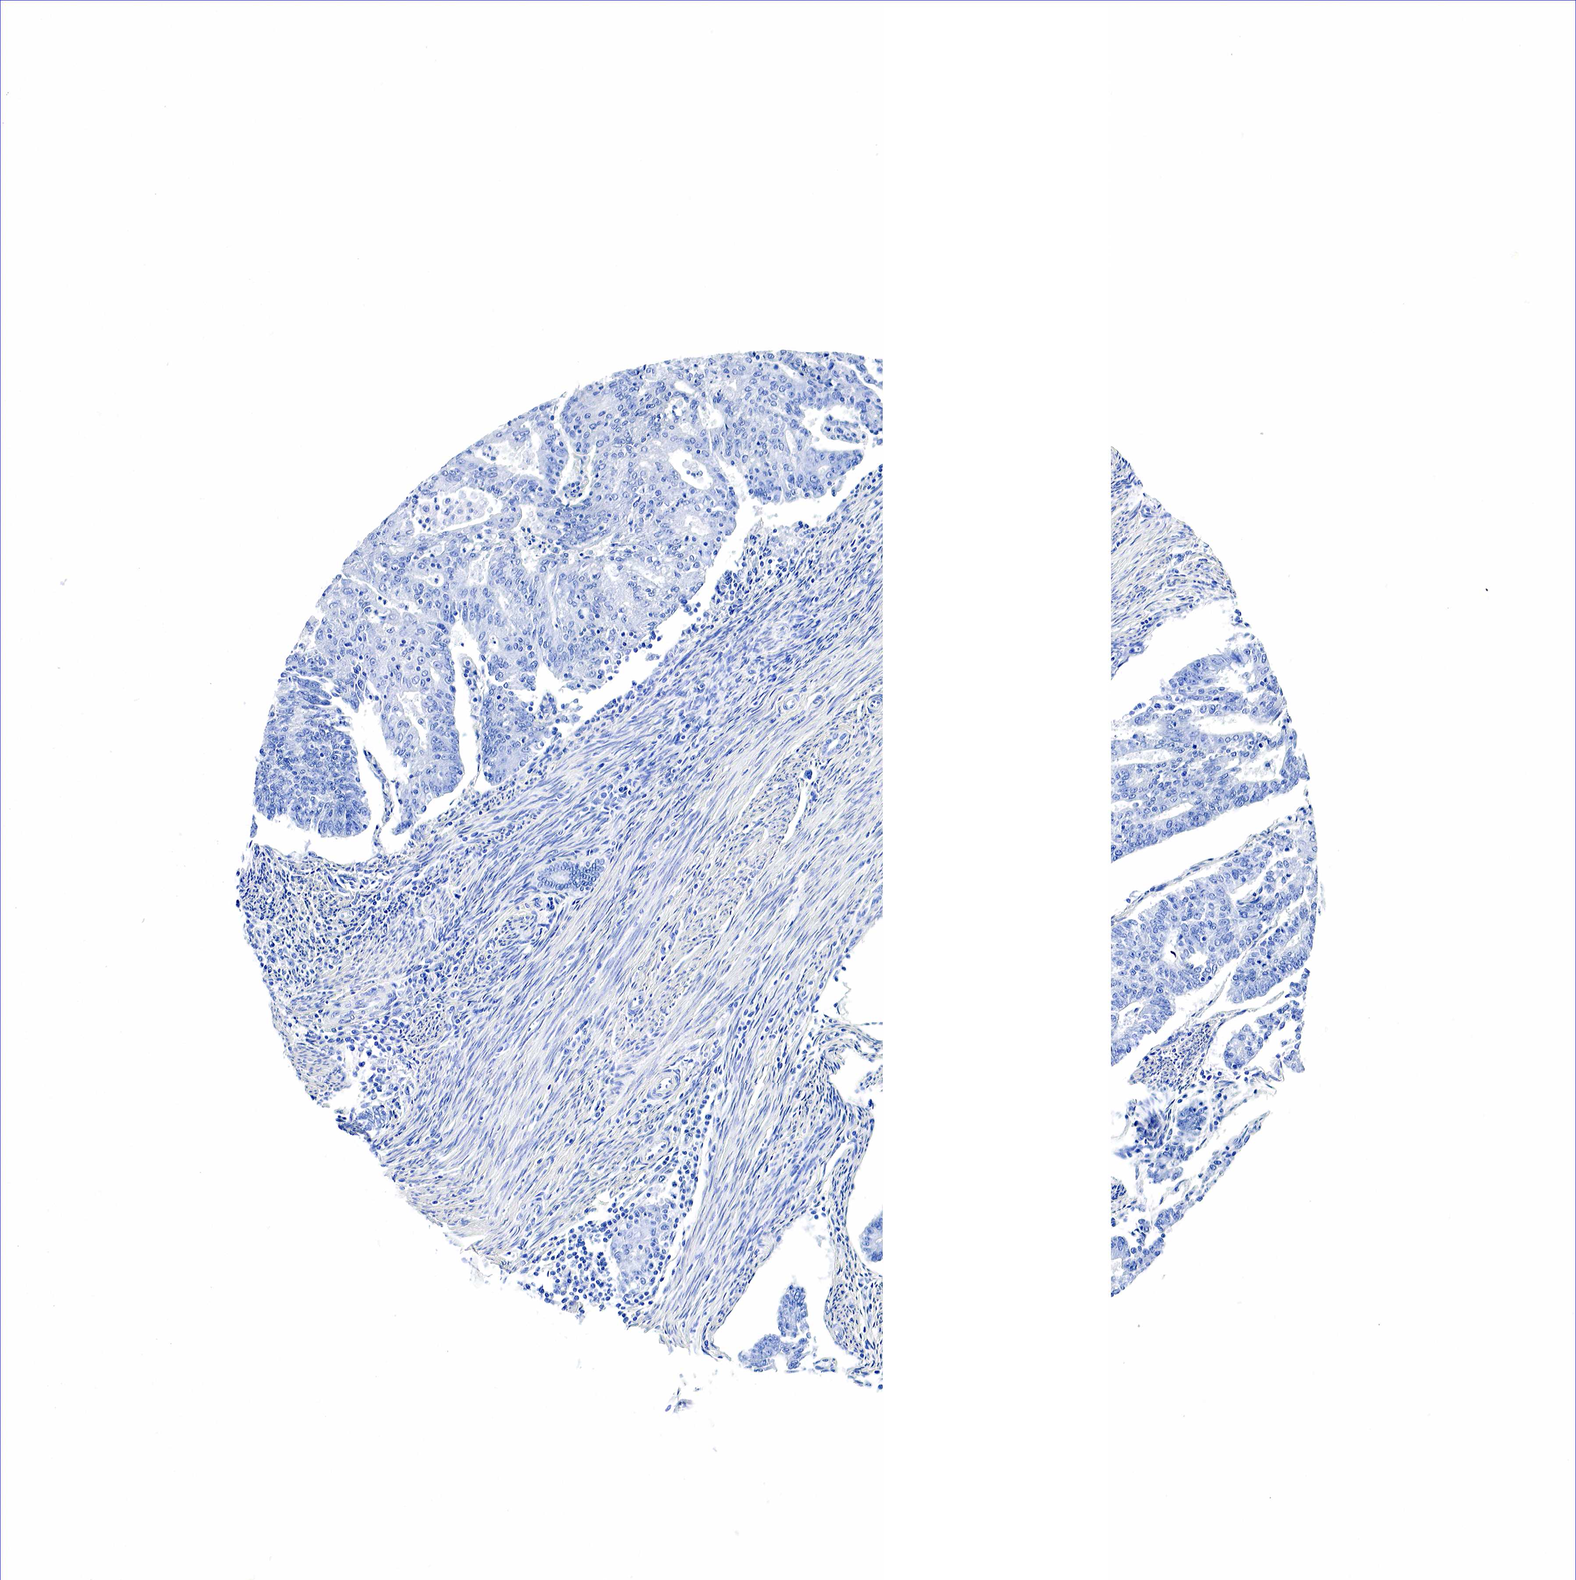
{"staining": {"intensity": "negative", "quantity": "none", "location": "none"}, "tissue": "endometrial cancer", "cell_type": "Tumor cells", "image_type": "cancer", "snomed": [{"axis": "morphology", "description": "Adenocarcinoma, NOS"}, {"axis": "topography", "description": "Endometrium"}], "caption": "Protein analysis of endometrial adenocarcinoma demonstrates no significant expression in tumor cells. (DAB (3,3'-diaminobenzidine) immunohistochemistry, high magnification).", "gene": "ACP3", "patient": {"sex": "female", "age": 56}}